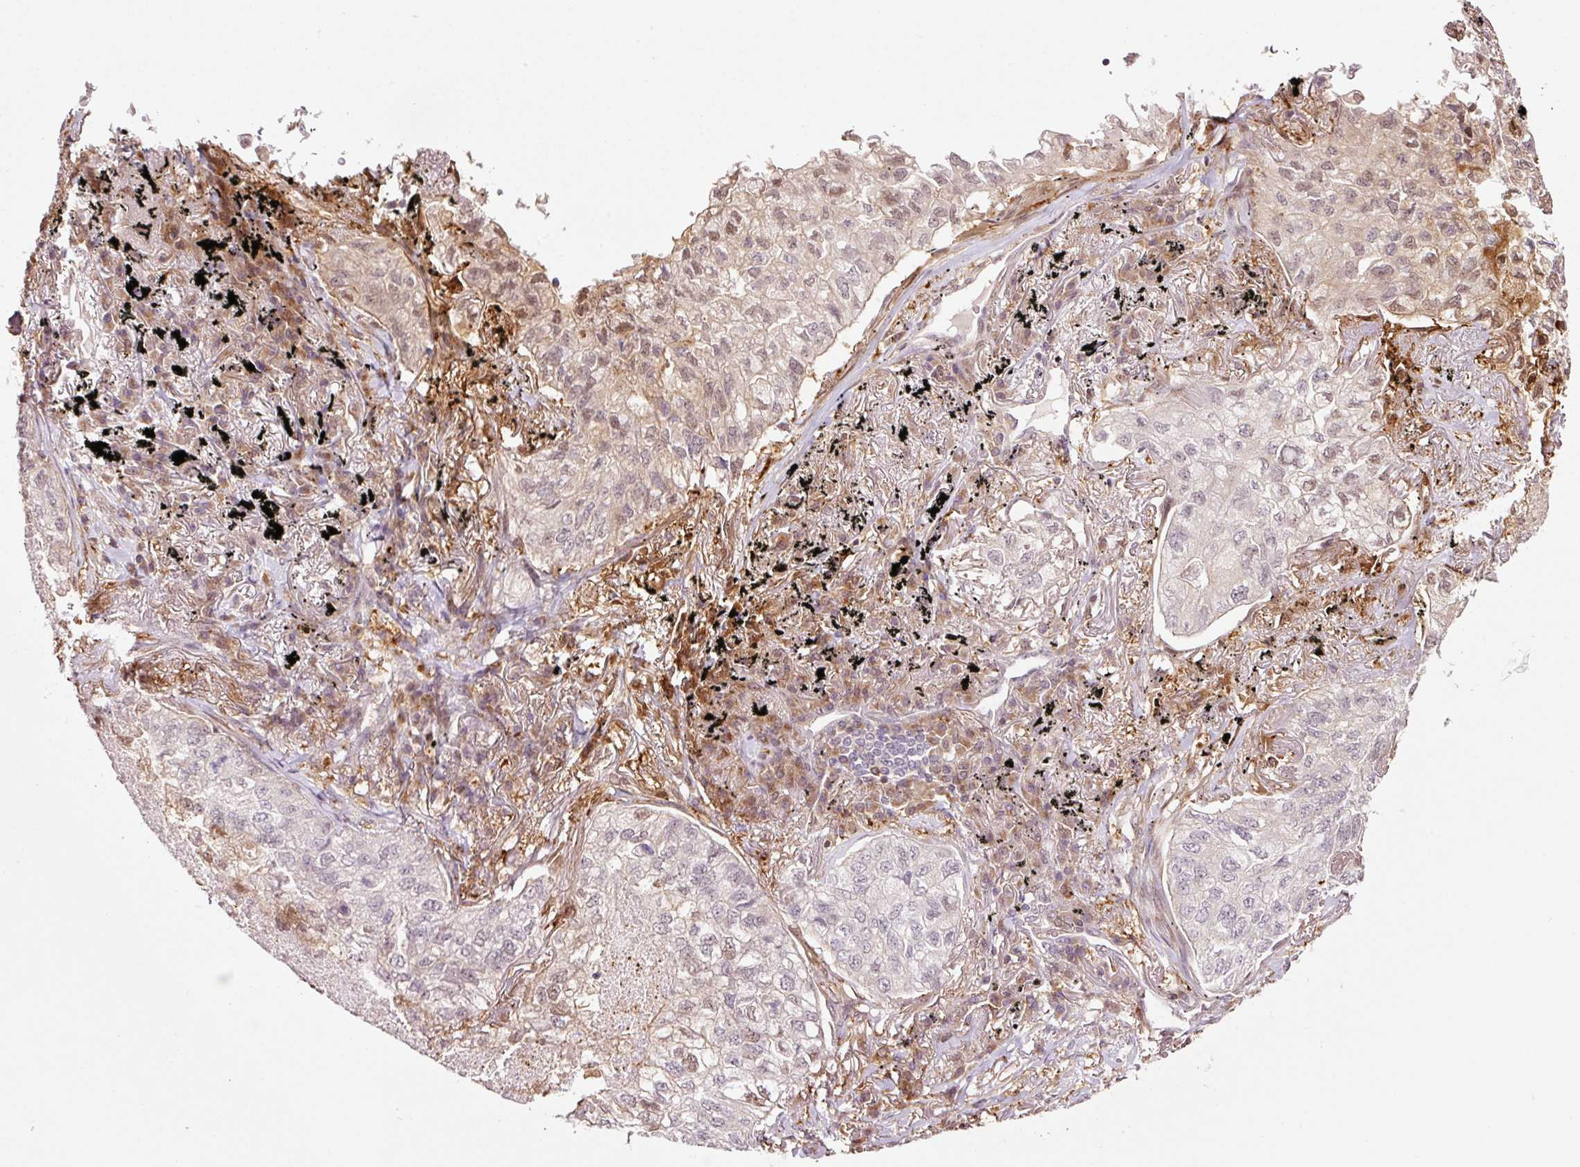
{"staining": {"intensity": "moderate", "quantity": "<25%", "location": "nuclear"}, "tissue": "lung cancer", "cell_type": "Tumor cells", "image_type": "cancer", "snomed": [{"axis": "morphology", "description": "Adenocarcinoma, NOS"}, {"axis": "topography", "description": "Lung"}], "caption": "Moderate nuclear protein expression is seen in about <25% of tumor cells in lung adenocarcinoma.", "gene": "FBXL14", "patient": {"sex": "male", "age": 65}}